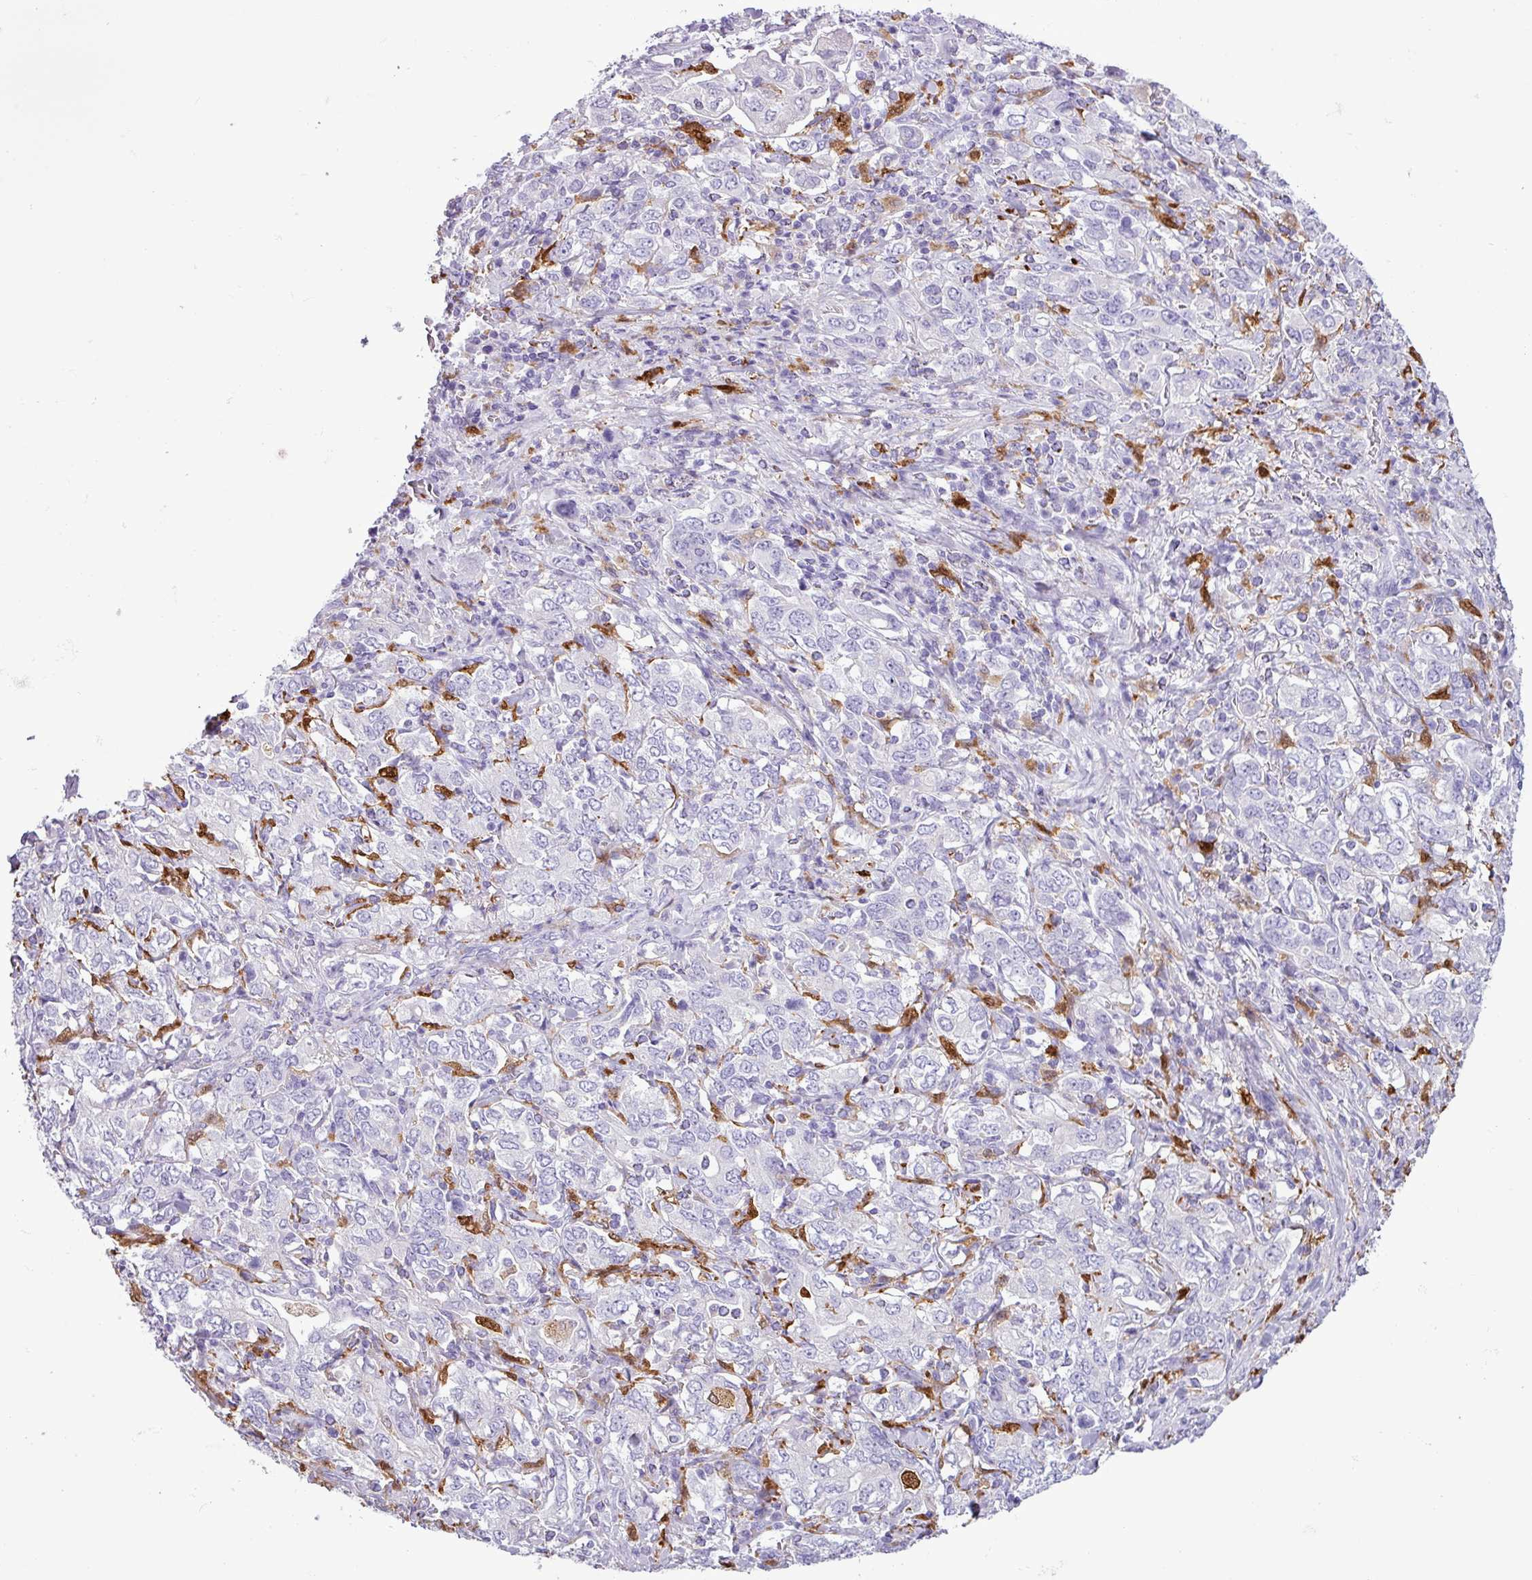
{"staining": {"intensity": "negative", "quantity": "none", "location": "none"}, "tissue": "stomach cancer", "cell_type": "Tumor cells", "image_type": "cancer", "snomed": [{"axis": "morphology", "description": "Adenocarcinoma, NOS"}, {"axis": "topography", "description": "Stomach, upper"}, {"axis": "topography", "description": "Stomach"}], "caption": "Stomach cancer (adenocarcinoma) stained for a protein using IHC exhibits no positivity tumor cells.", "gene": "TMEM200C", "patient": {"sex": "male", "age": 62}}